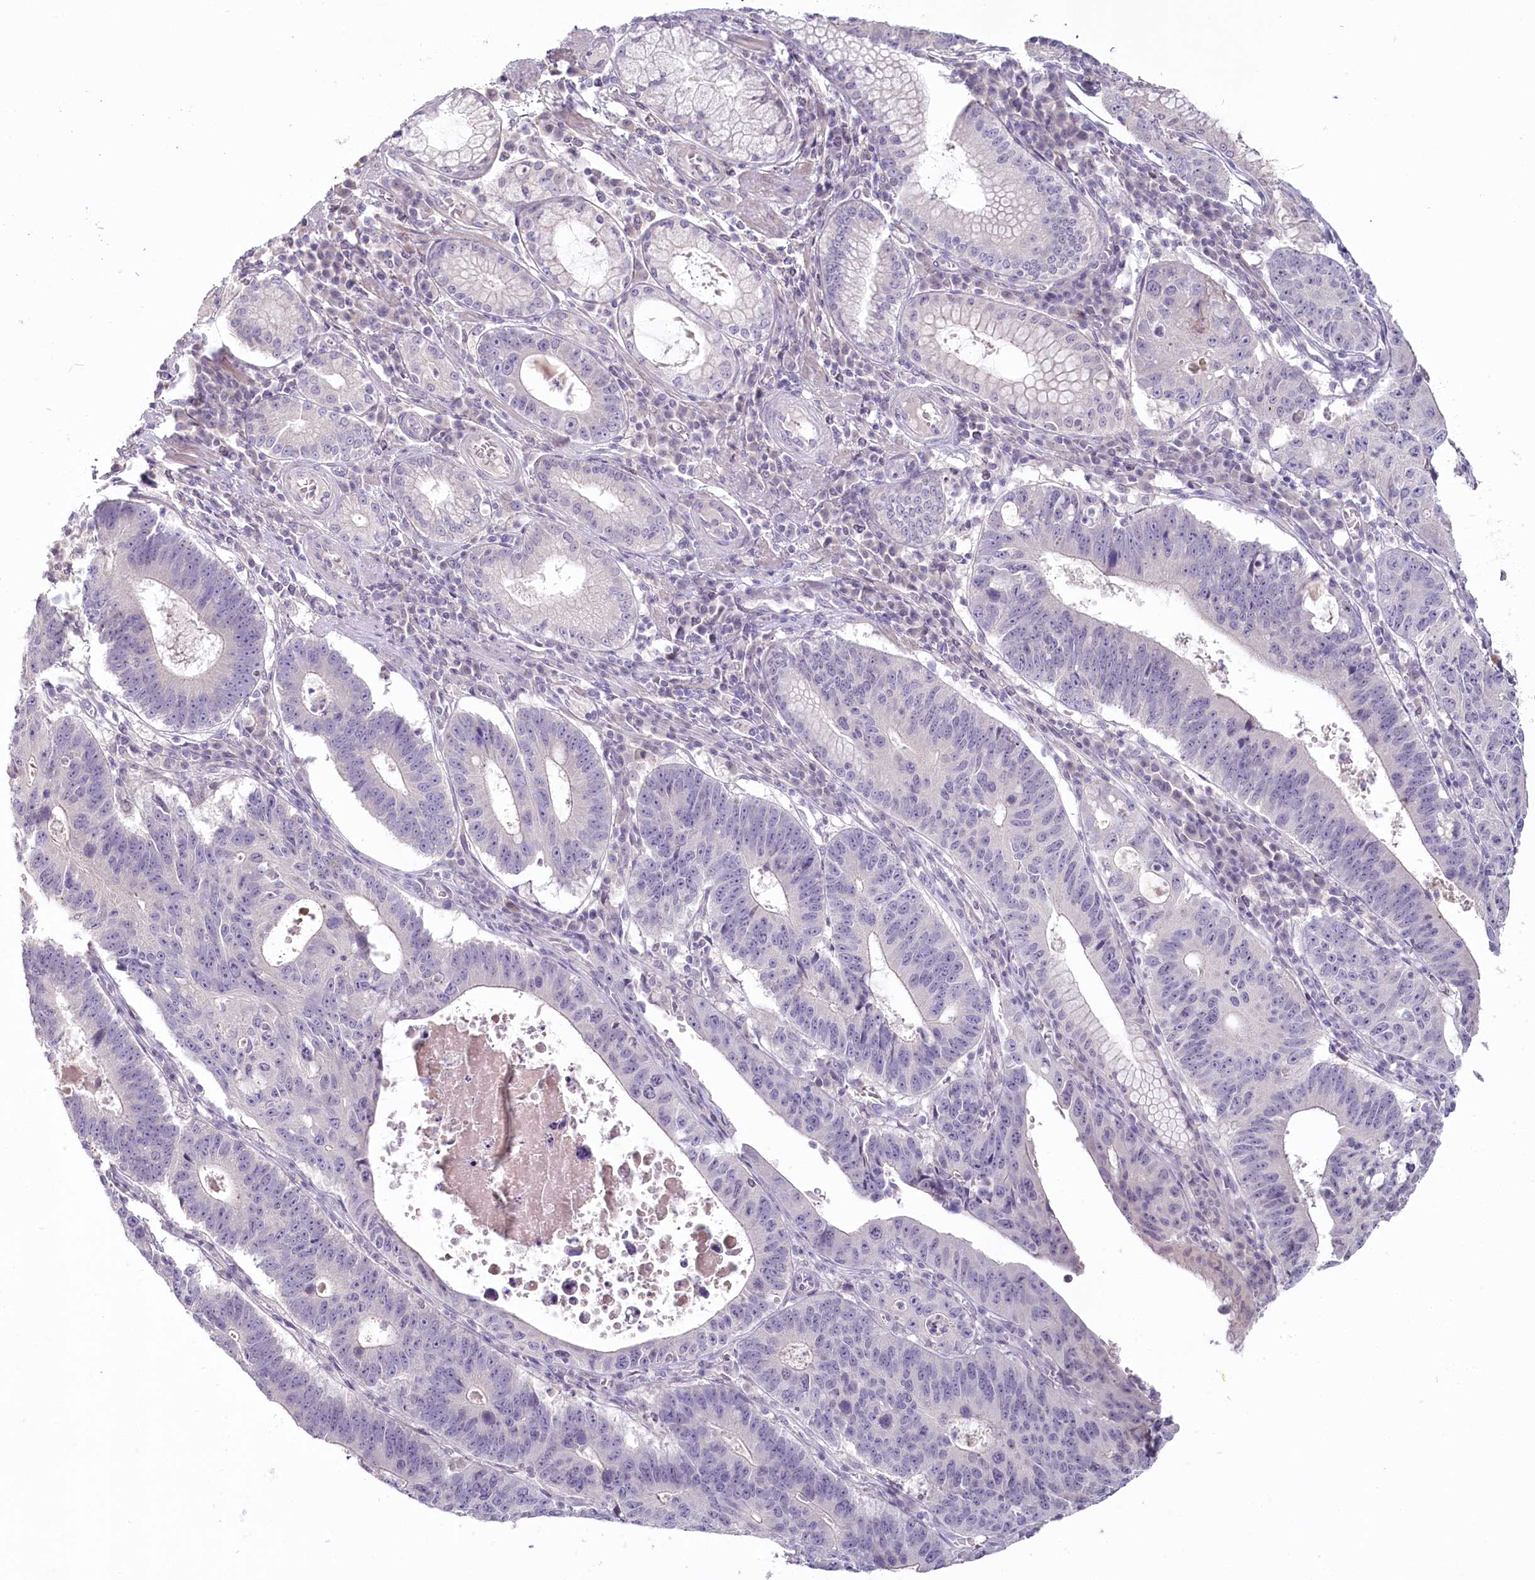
{"staining": {"intensity": "negative", "quantity": "none", "location": "none"}, "tissue": "stomach cancer", "cell_type": "Tumor cells", "image_type": "cancer", "snomed": [{"axis": "morphology", "description": "Adenocarcinoma, NOS"}, {"axis": "topography", "description": "Stomach"}], "caption": "Stomach cancer stained for a protein using IHC displays no expression tumor cells.", "gene": "USP11", "patient": {"sex": "male", "age": 59}}